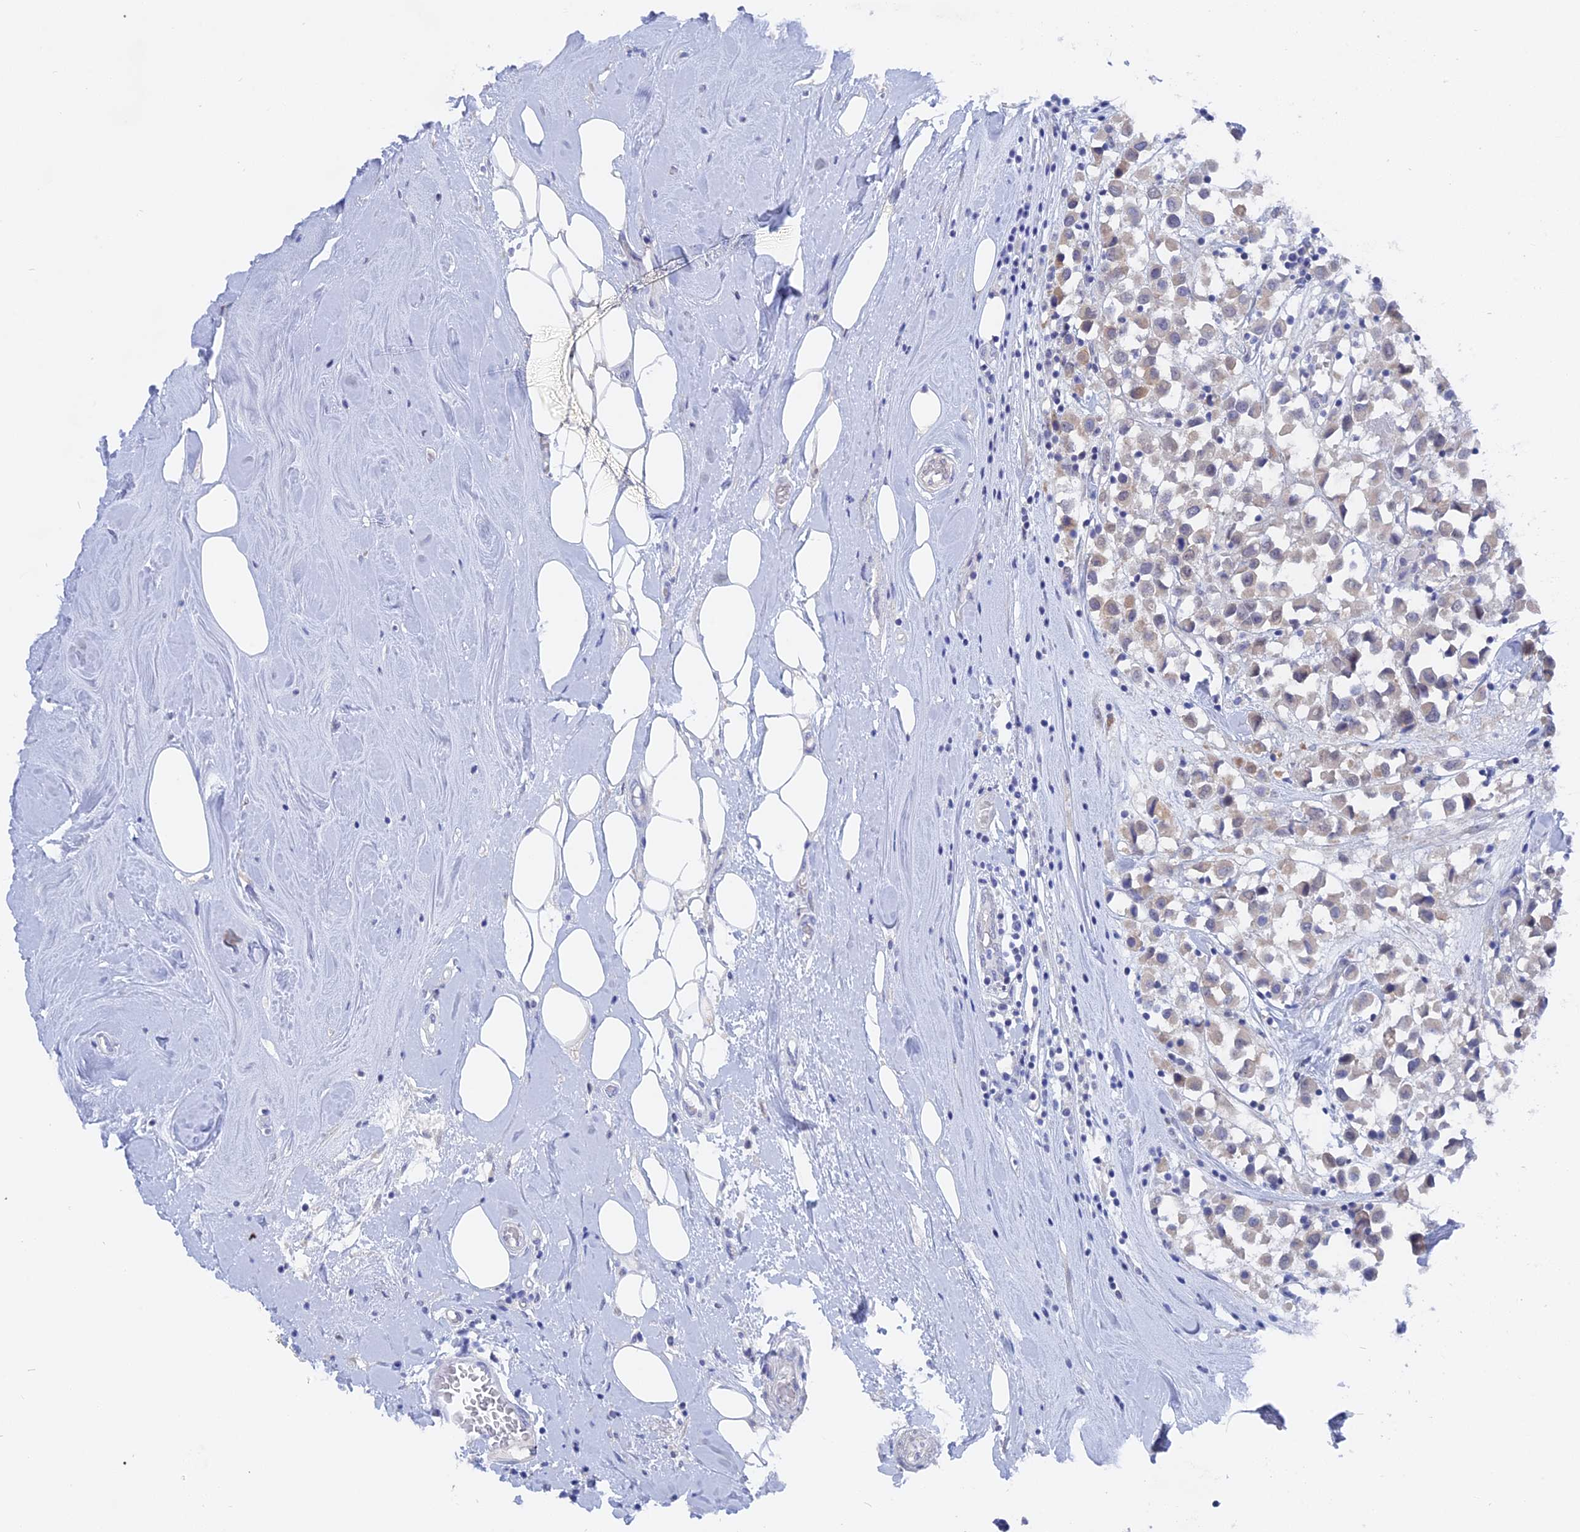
{"staining": {"intensity": "weak", "quantity": "<25%", "location": "cytoplasmic/membranous"}, "tissue": "breast cancer", "cell_type": "Tumor cells", "image_type": "cancer", "snomed": [{"axis": "morphology", "description": "Duct carcinoma"}, {"axis": "topography", "description": "Breast"}], "caption": "IHC image of neoplastic tissue: breast cancer (invasive ductal carcinoma) stained with DAB demonstrates no significant protein expression in tumor cells. (Stains: DAB (3,3'-diaminobenzidine) immunohistochemistry with hematoxylin counter stain, Microscopy: brightfield microscopy at high magnification).", "gene": "DACT3", "patient": {"sex": "female", "age": 61}}